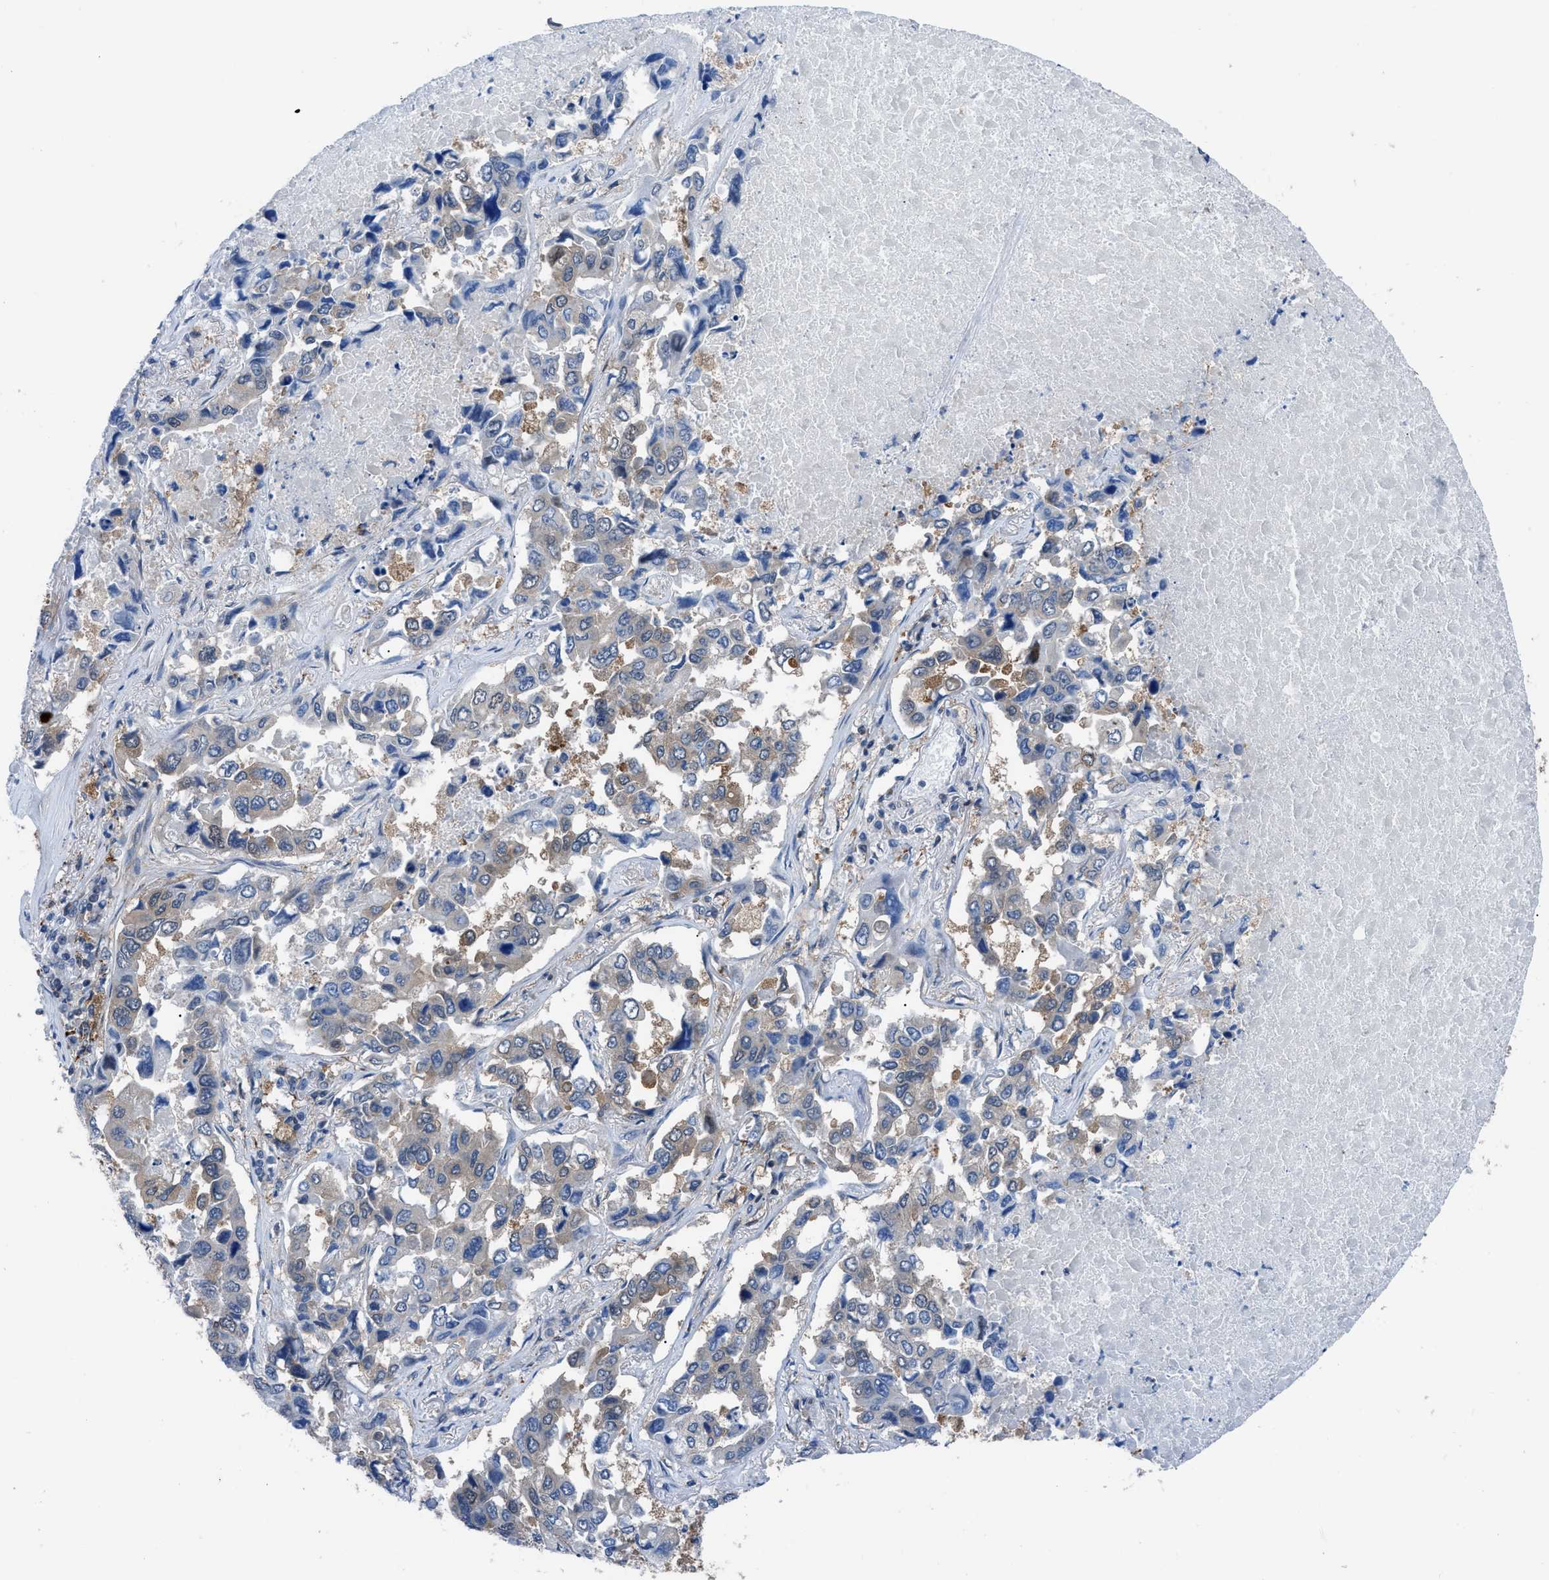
{"staining": {"intensity": "weak", "quantity": ">75%", "location": "cytoplasmic/membranous"}, "tissue": "lung cancer", "cell_type": "Tumor cells", "image_type": "cancer", "snomed": [{"axis": "morphology", "description": "Adenocarcinoma, NOS"}, {"axis": "topography", "description": "Lung"}], "caption": "The immunohistochemical stain highlights weak cytoplasmic/membranous expression in tumor cells of lung cancer tissue. (IHC, brightfield microscopy, high magnification).", "gene": "TMEM45B", "patient": {"sex": "male", "age": 64}}